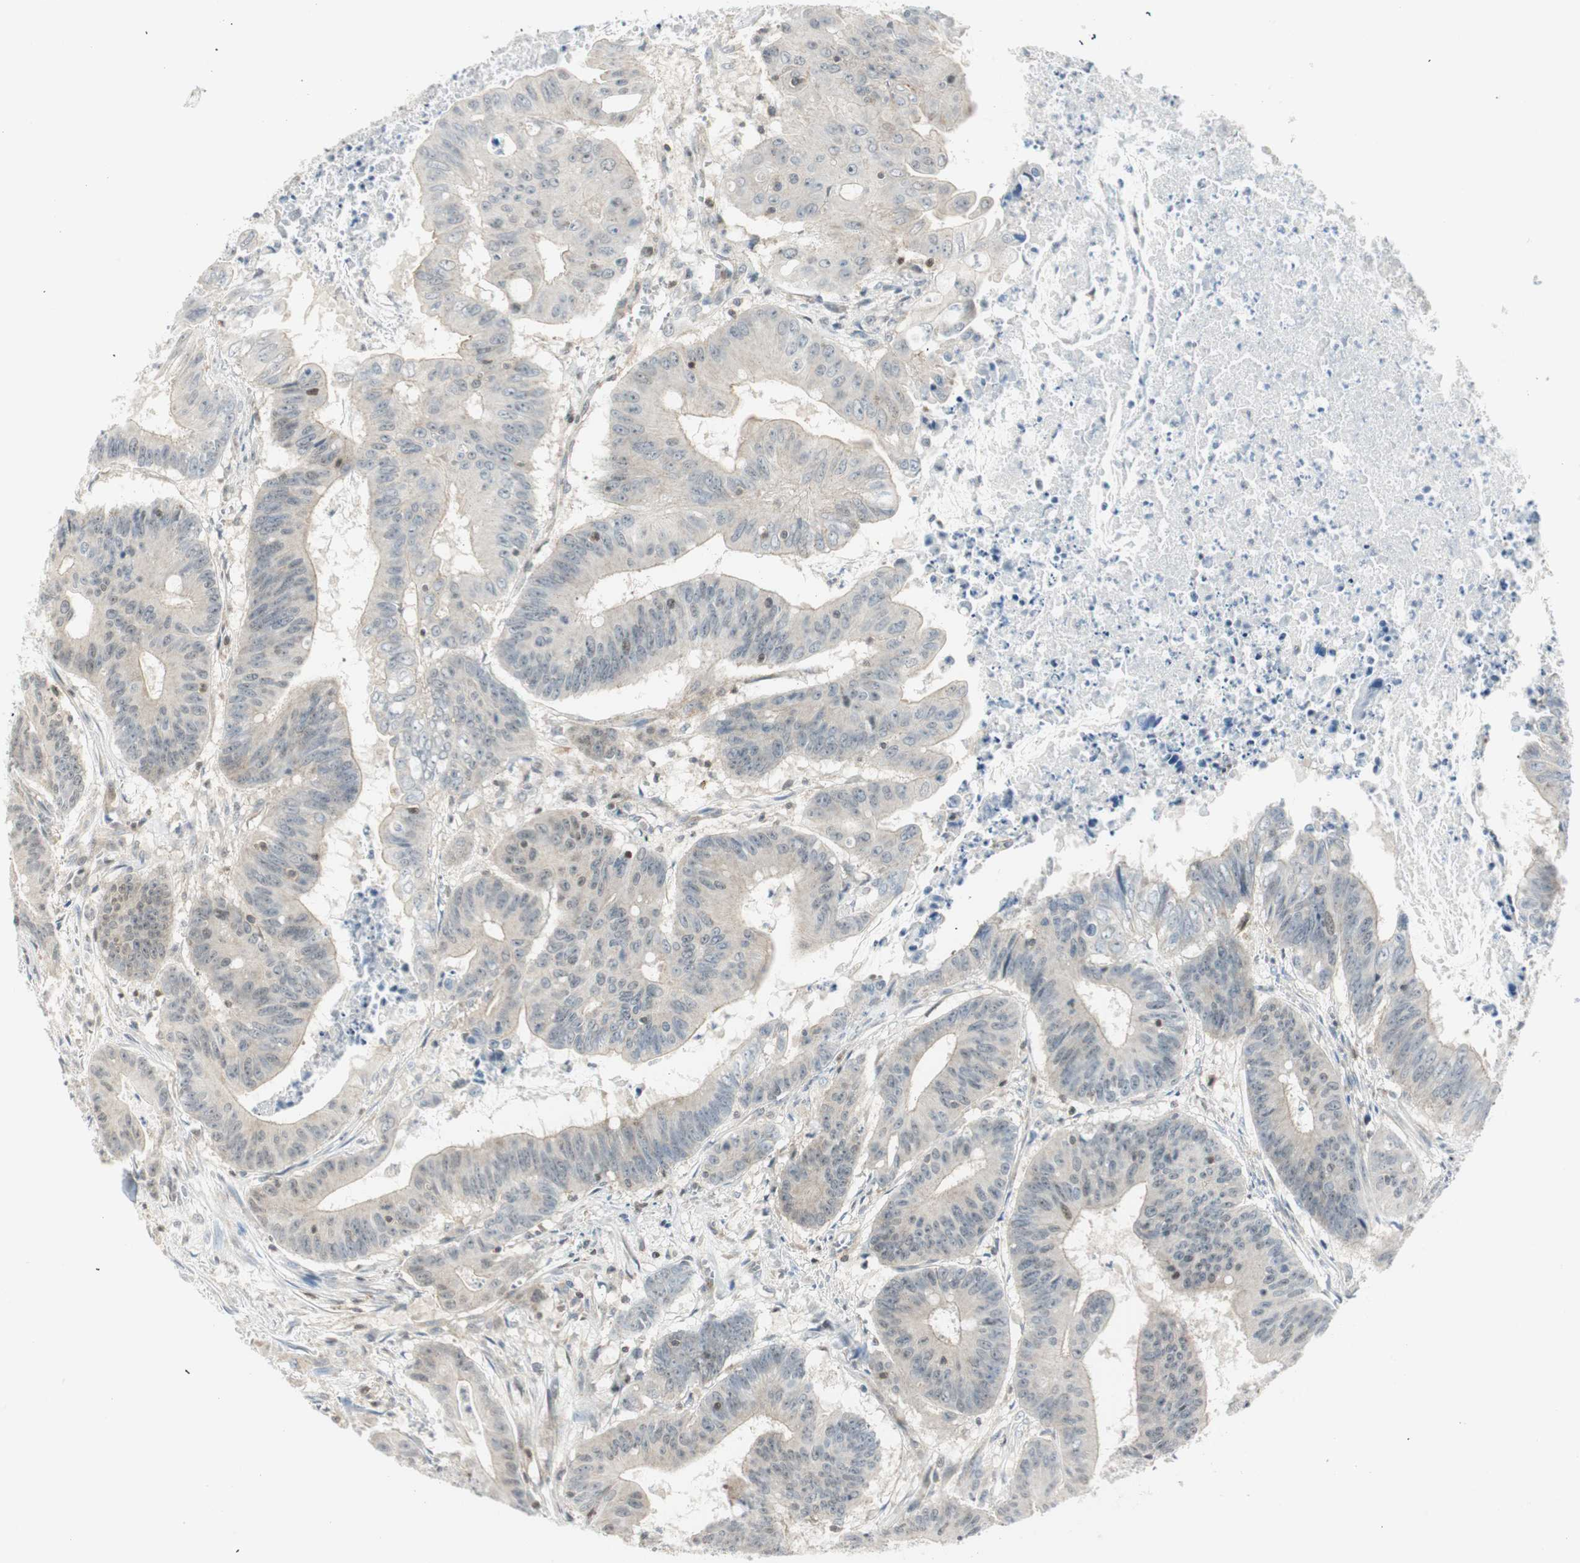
{"staining": {"intensity": "weak", "quantity": ">75%", "location": "cytoplasmic/membranous"}, "tissue": "colorectal cancer", "cell_type": "Tumor cells", "image_type": "cancer", "snomed": [{"axis": "morphology", "description": "Adenocarcinoma, NOS"}, {"axis": "topography", "description": "Colon"}], "caption": "Brown immunohistochemical staining in human adenocarcinoma (colorectal) shows weak cytoplasmic/membranous positivity in about >75% of tumor cells.", "gene": "PPP1CA", "patient": {"sex": "male", "age": 45}}